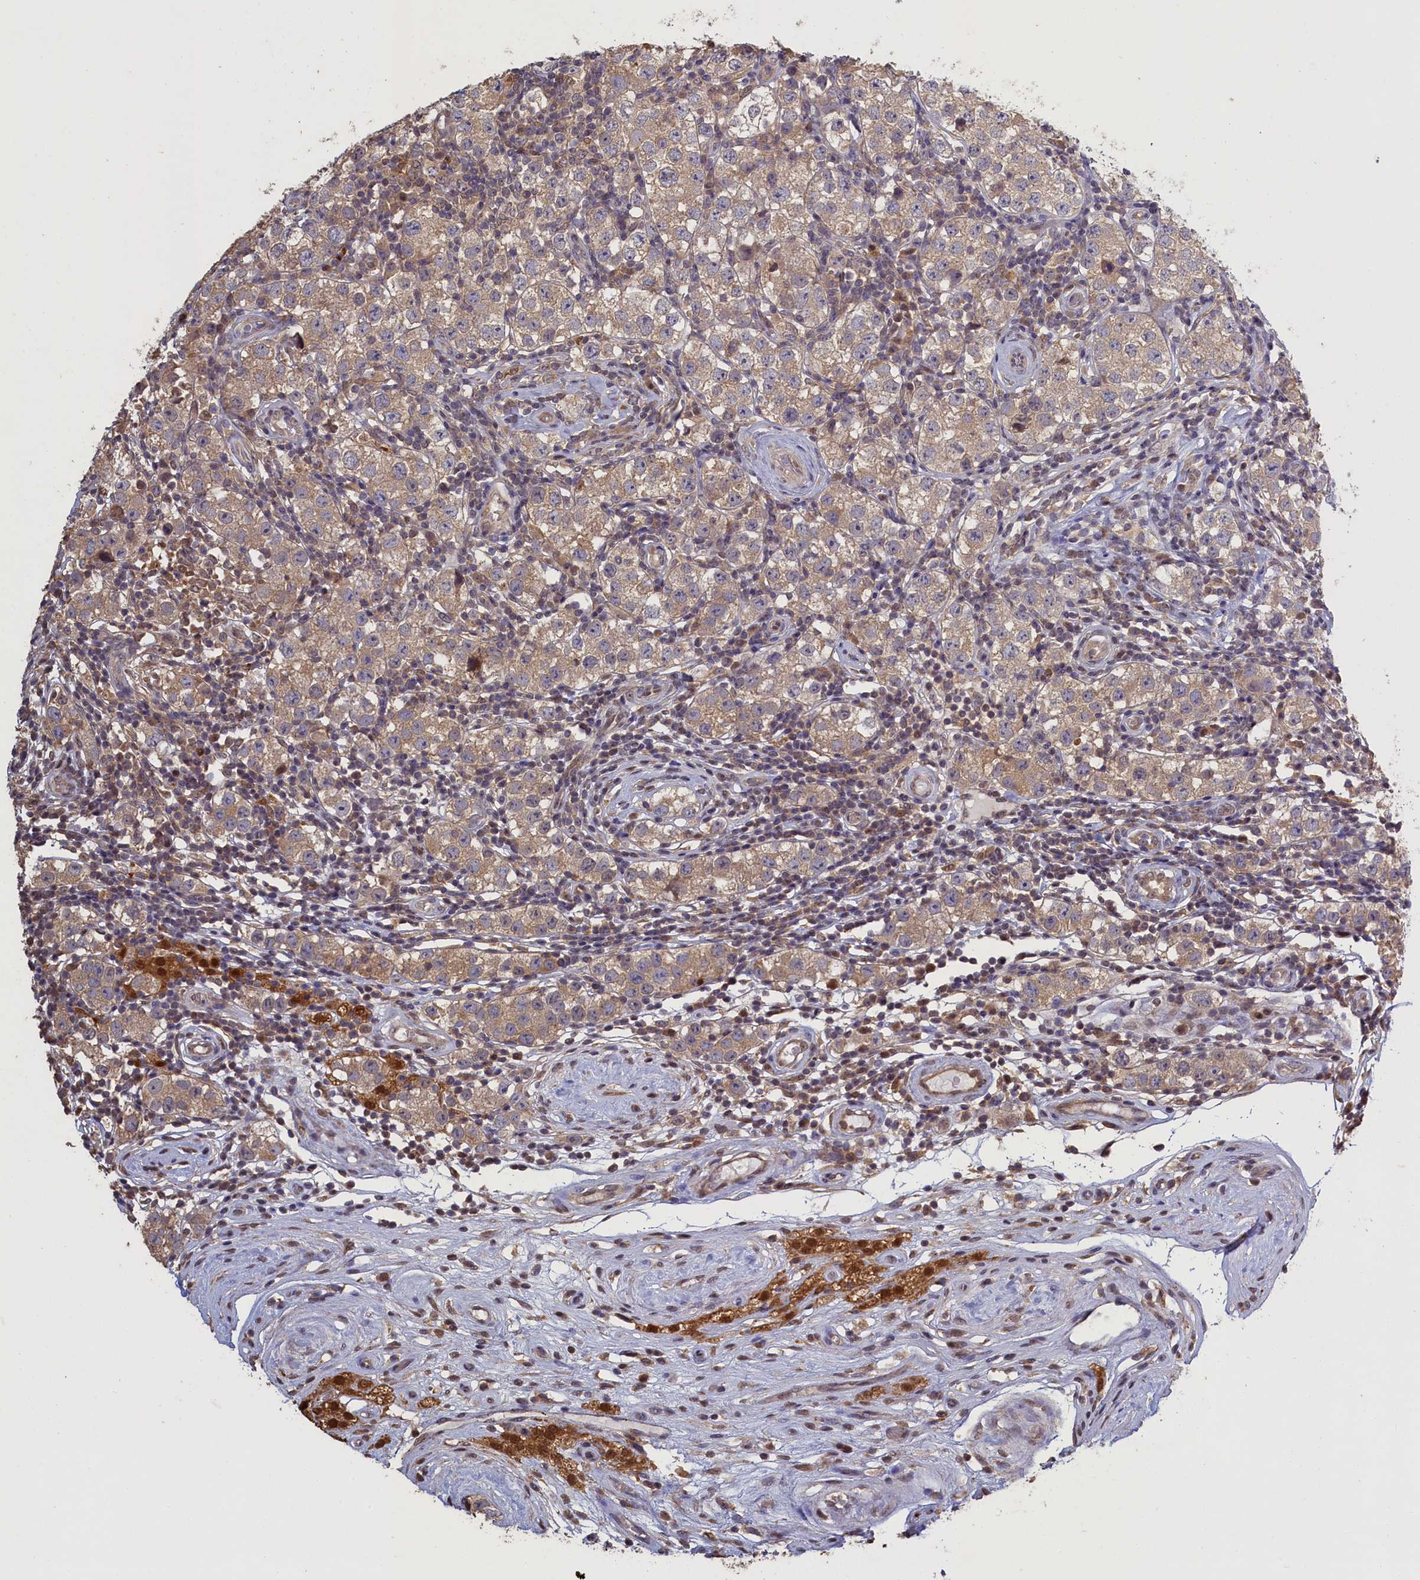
{"staining": {"intensity": "moderate", "quantity": ">75%", "location": "cytoplasmic/membranous"}, "tissue": "testis cancer", "cell_type": "Tumor cells", "image_type": "cancer", "snomed": [{"axis": "morphology", "description": "Seminoma, NOS"}, {"axis": "topography", "description": "Testis"}], "caption": "Testis cancer (seminoma) stained with a brown dye exhibits moderate cytoplasmic/membranous positive staining in approximately >75% of tumor cells.", "gene": "UCHL3", "patient": {"sex": "male", "age": 34}}